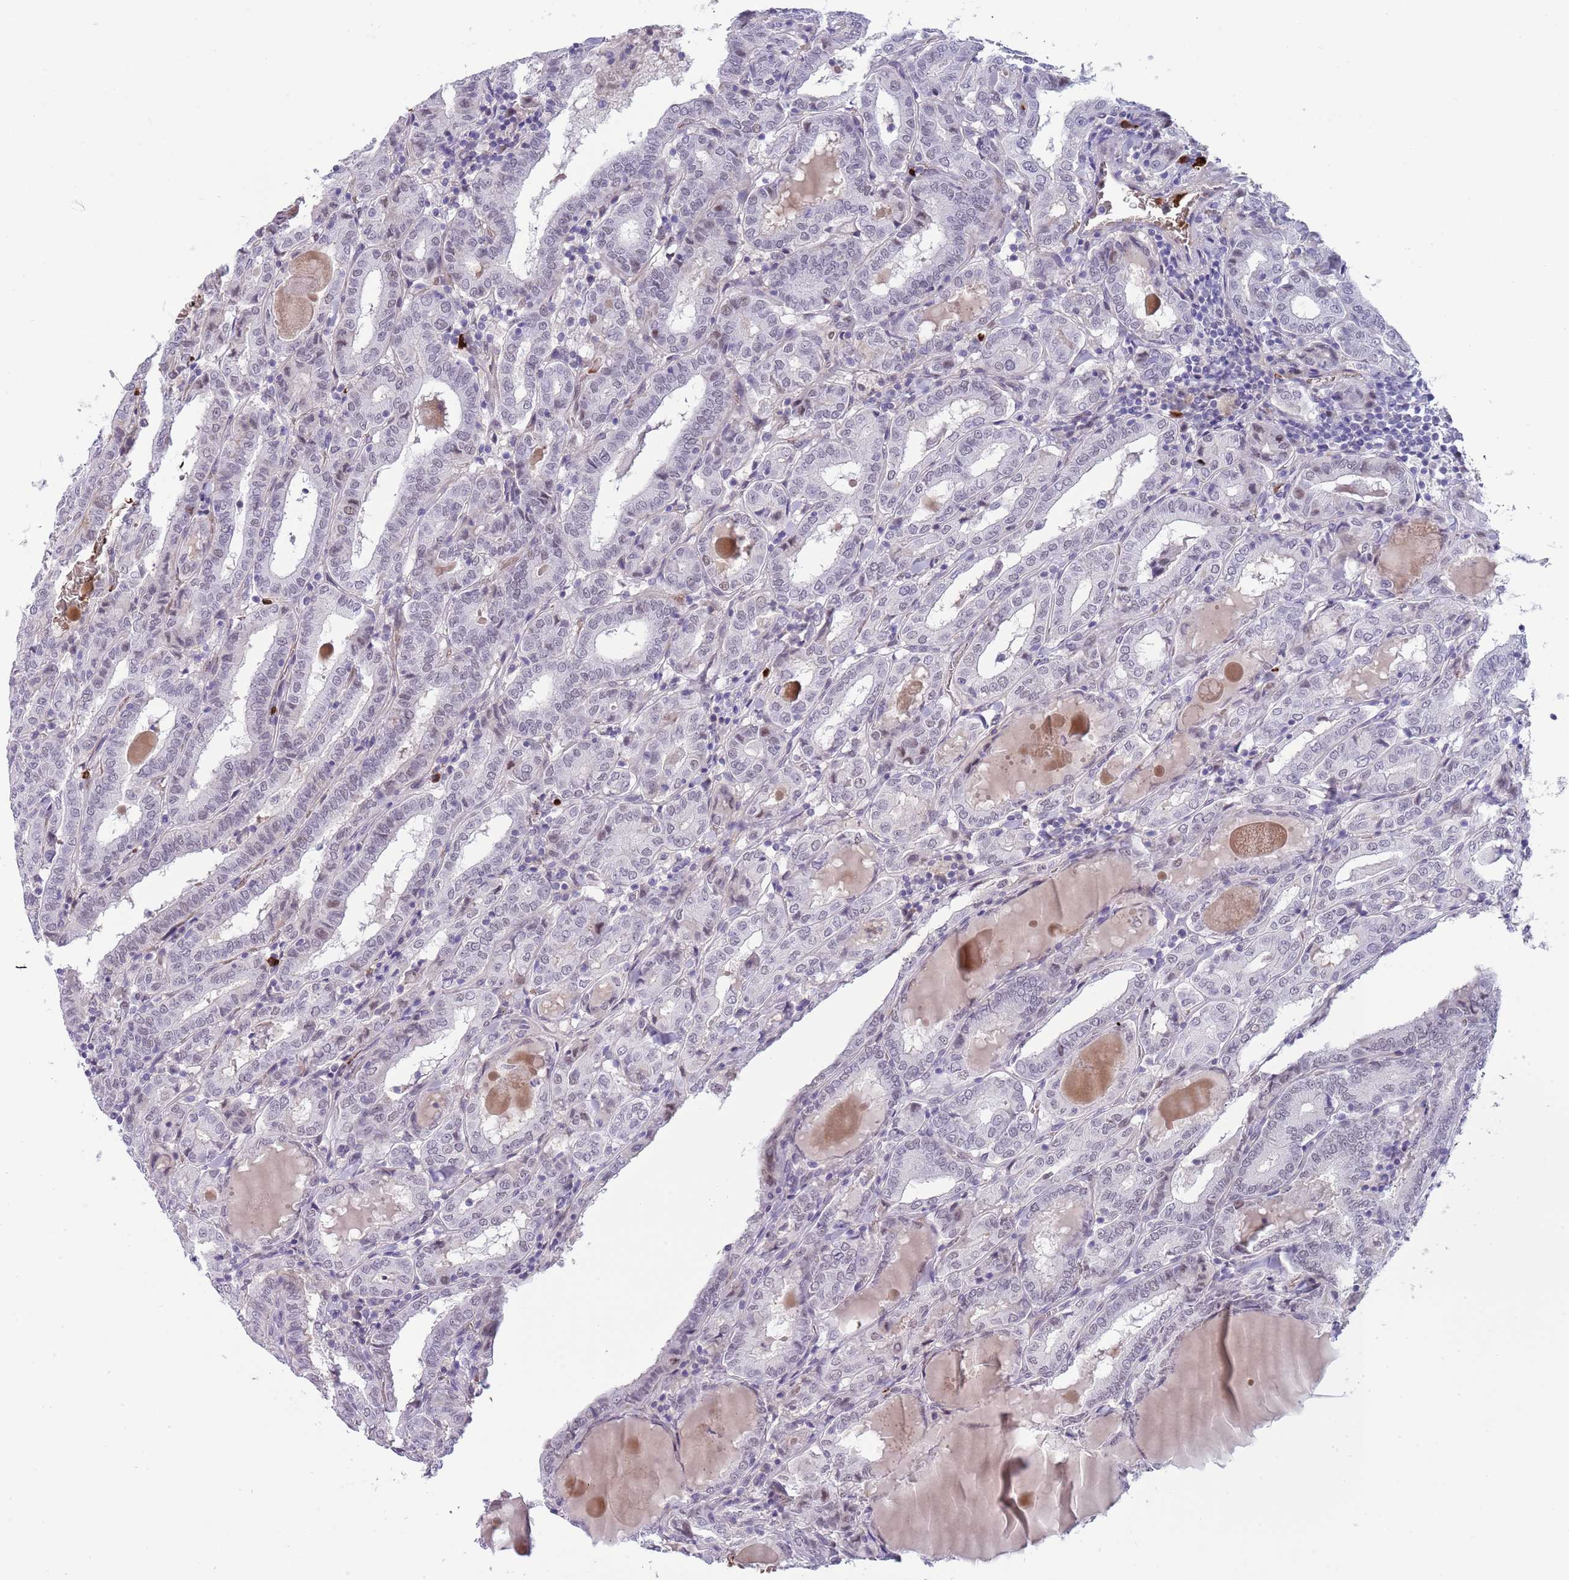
{"staining": {"intensity": "negative", "quantity": "none", "location": "none"}, "tissue": "thyroid cancer", "cell_type": "Tumor cells", "image_type": "cancer", "snomed": [{"axis": "morphology", "description": "Papillary adenocarcinoma, NOS"}, {"axis": "topography", "description": "Thyroid gland"}], "caption": "Protein analysis of thyroid cancer displays no significant positivity in tumor cells.", "gene": "LYPD6B", "patient": {"sex": "female", "age": 72}}